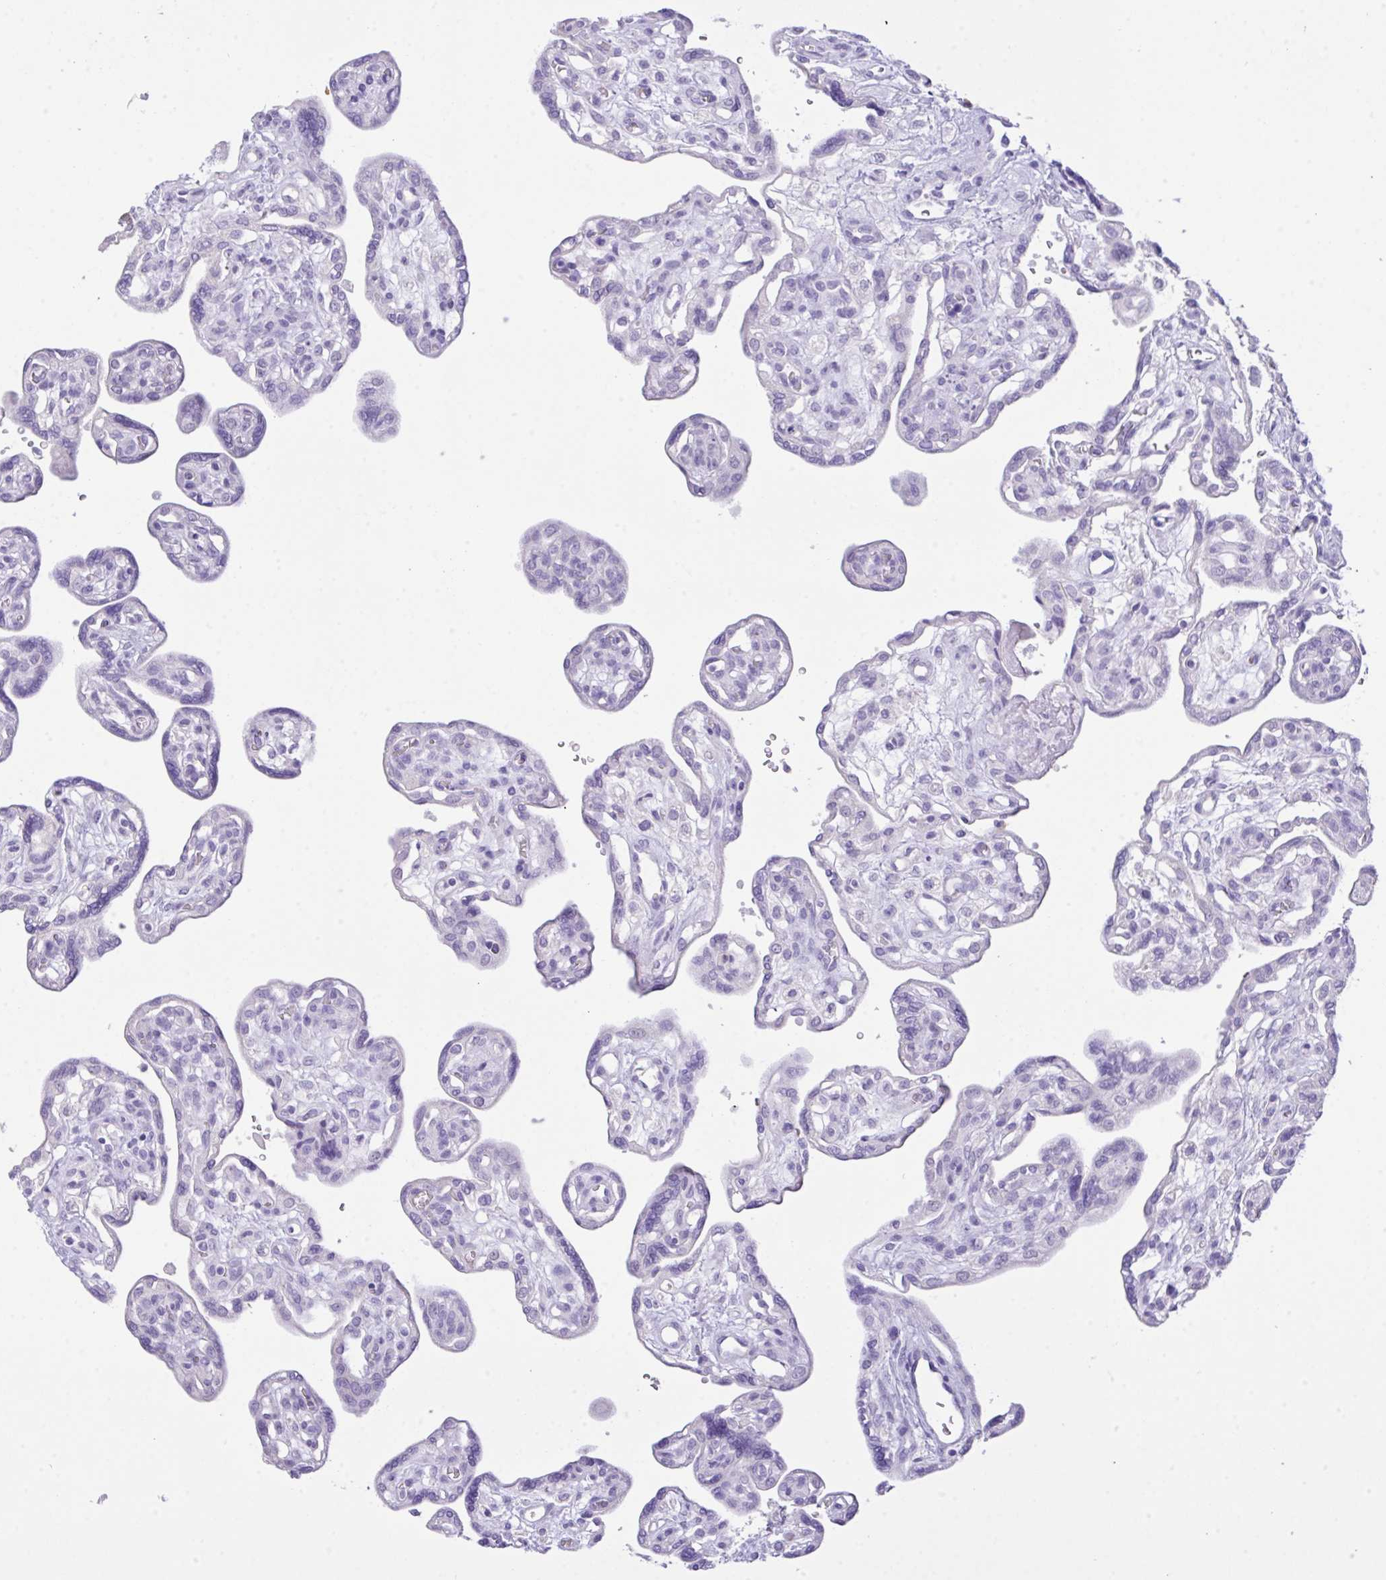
{"staining": {"intensity": "weak", "quantity": "<25%", "location": "cytoplasmic/membranous"}, "tissue": "placenta", "cell_type": "Decidual cells", "image_type": "normal", "snomed": [{"axis": "morphology", "description": "Normal tissue, NOS"}, {"axis": "topography", "description": "Placenta"}], "caption": "An image of placenta stained for a protein shows no brown staining in decidual cells. Brightfield microscopy of immunohistochemistry (IHC) stained with DAB (brown) and hematoxylin (blue), captured at high magnification.", "gene": "CST11", "patient": {"sex": "female", "age": 39}}